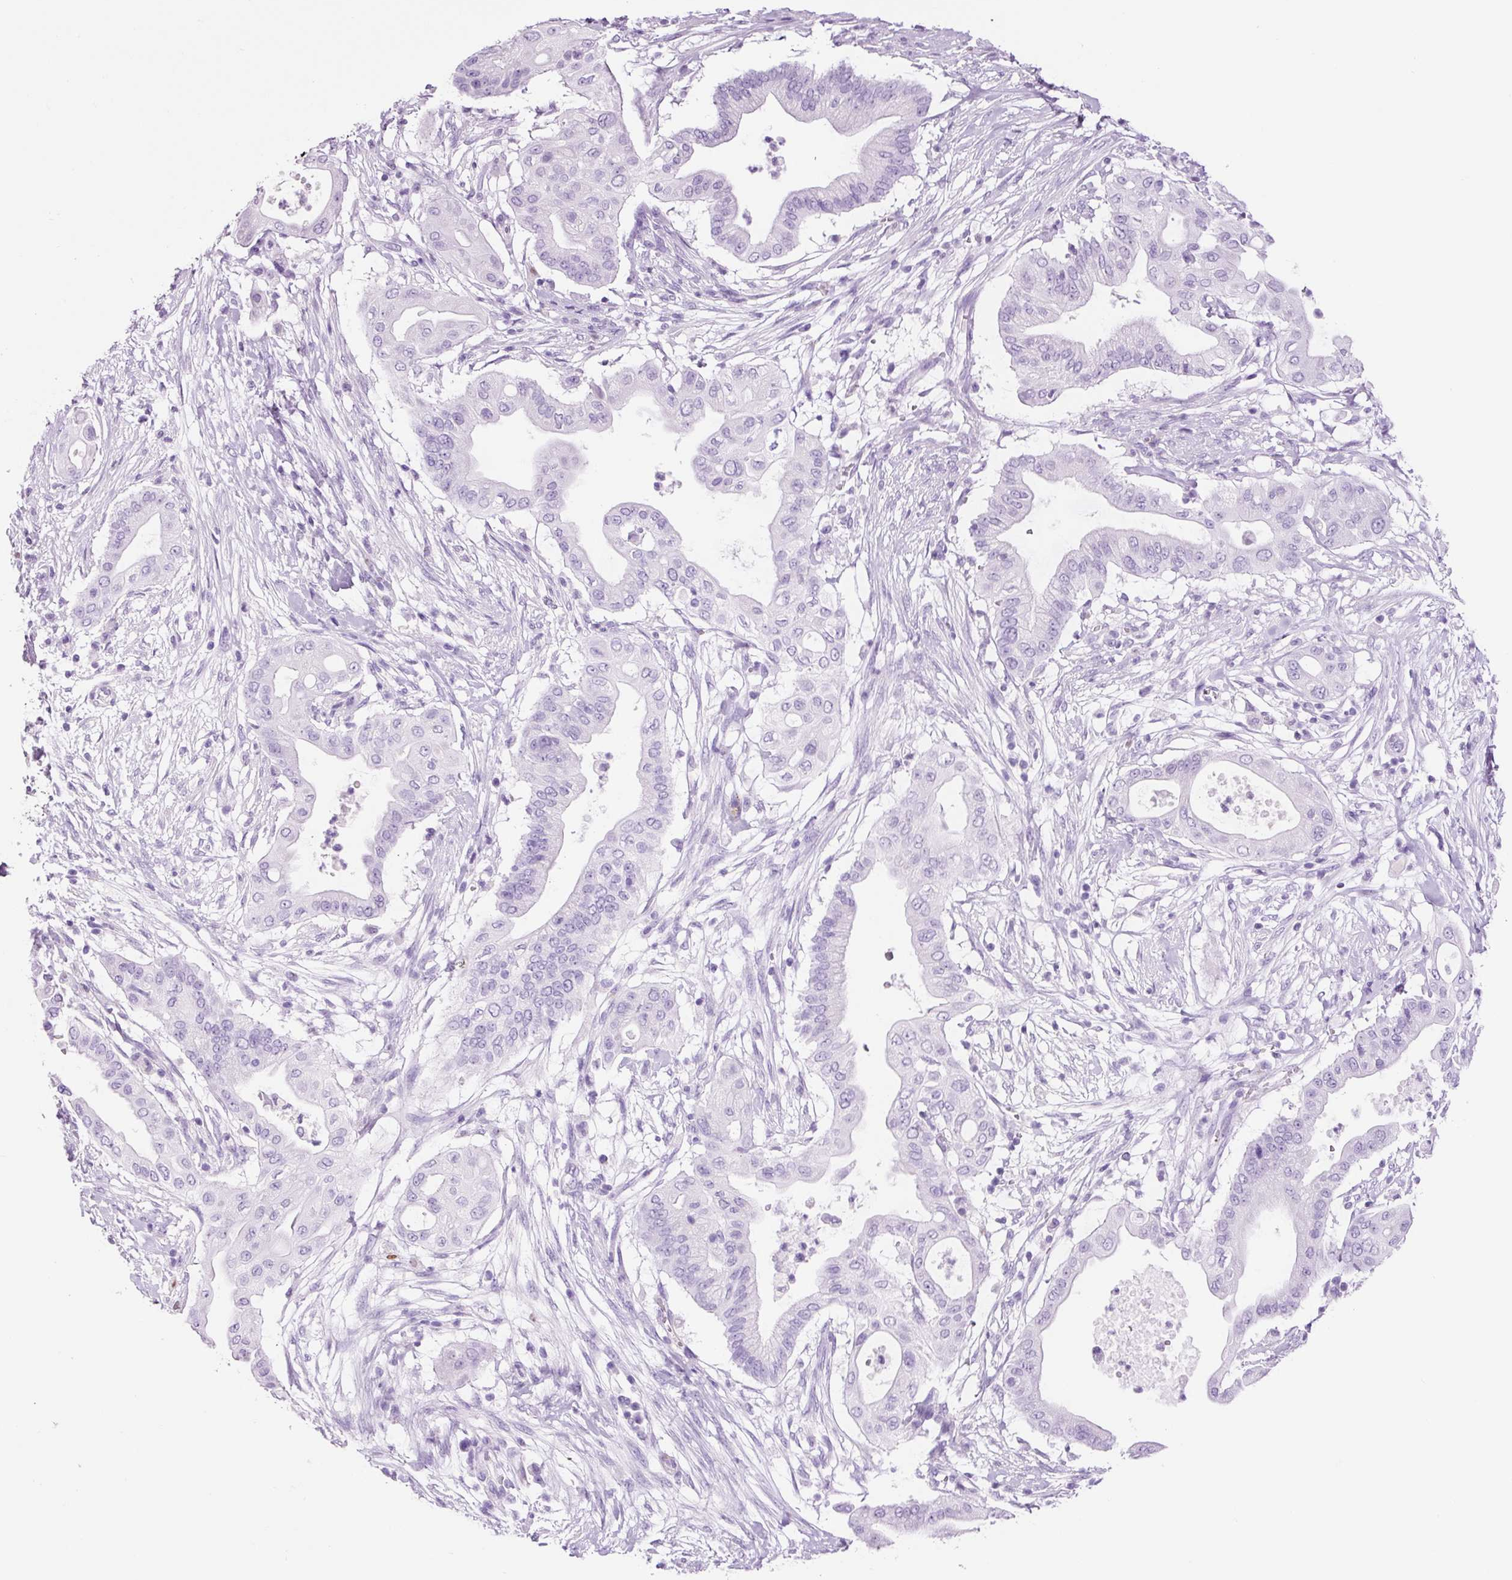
{"staining": {"intensity": "negative", "quantity": "none", "location": "none"}, "tissue": "pancreatic cancer", "cell_type": "Tumor cells", "image_type": "cancer", "snomed": [{"axis": "morphology", "description": "Adenocarcinoma, NOS"}, {"axis": "topography", "description": "Pancreas"}], "caption": "This is an immunohistochemistry image of human pancreatic cancer (adenocarcinoma). There is no staining in tumor cells.", "gene": "ADSS1", "patient": {"sex": "male", "age": 68}}